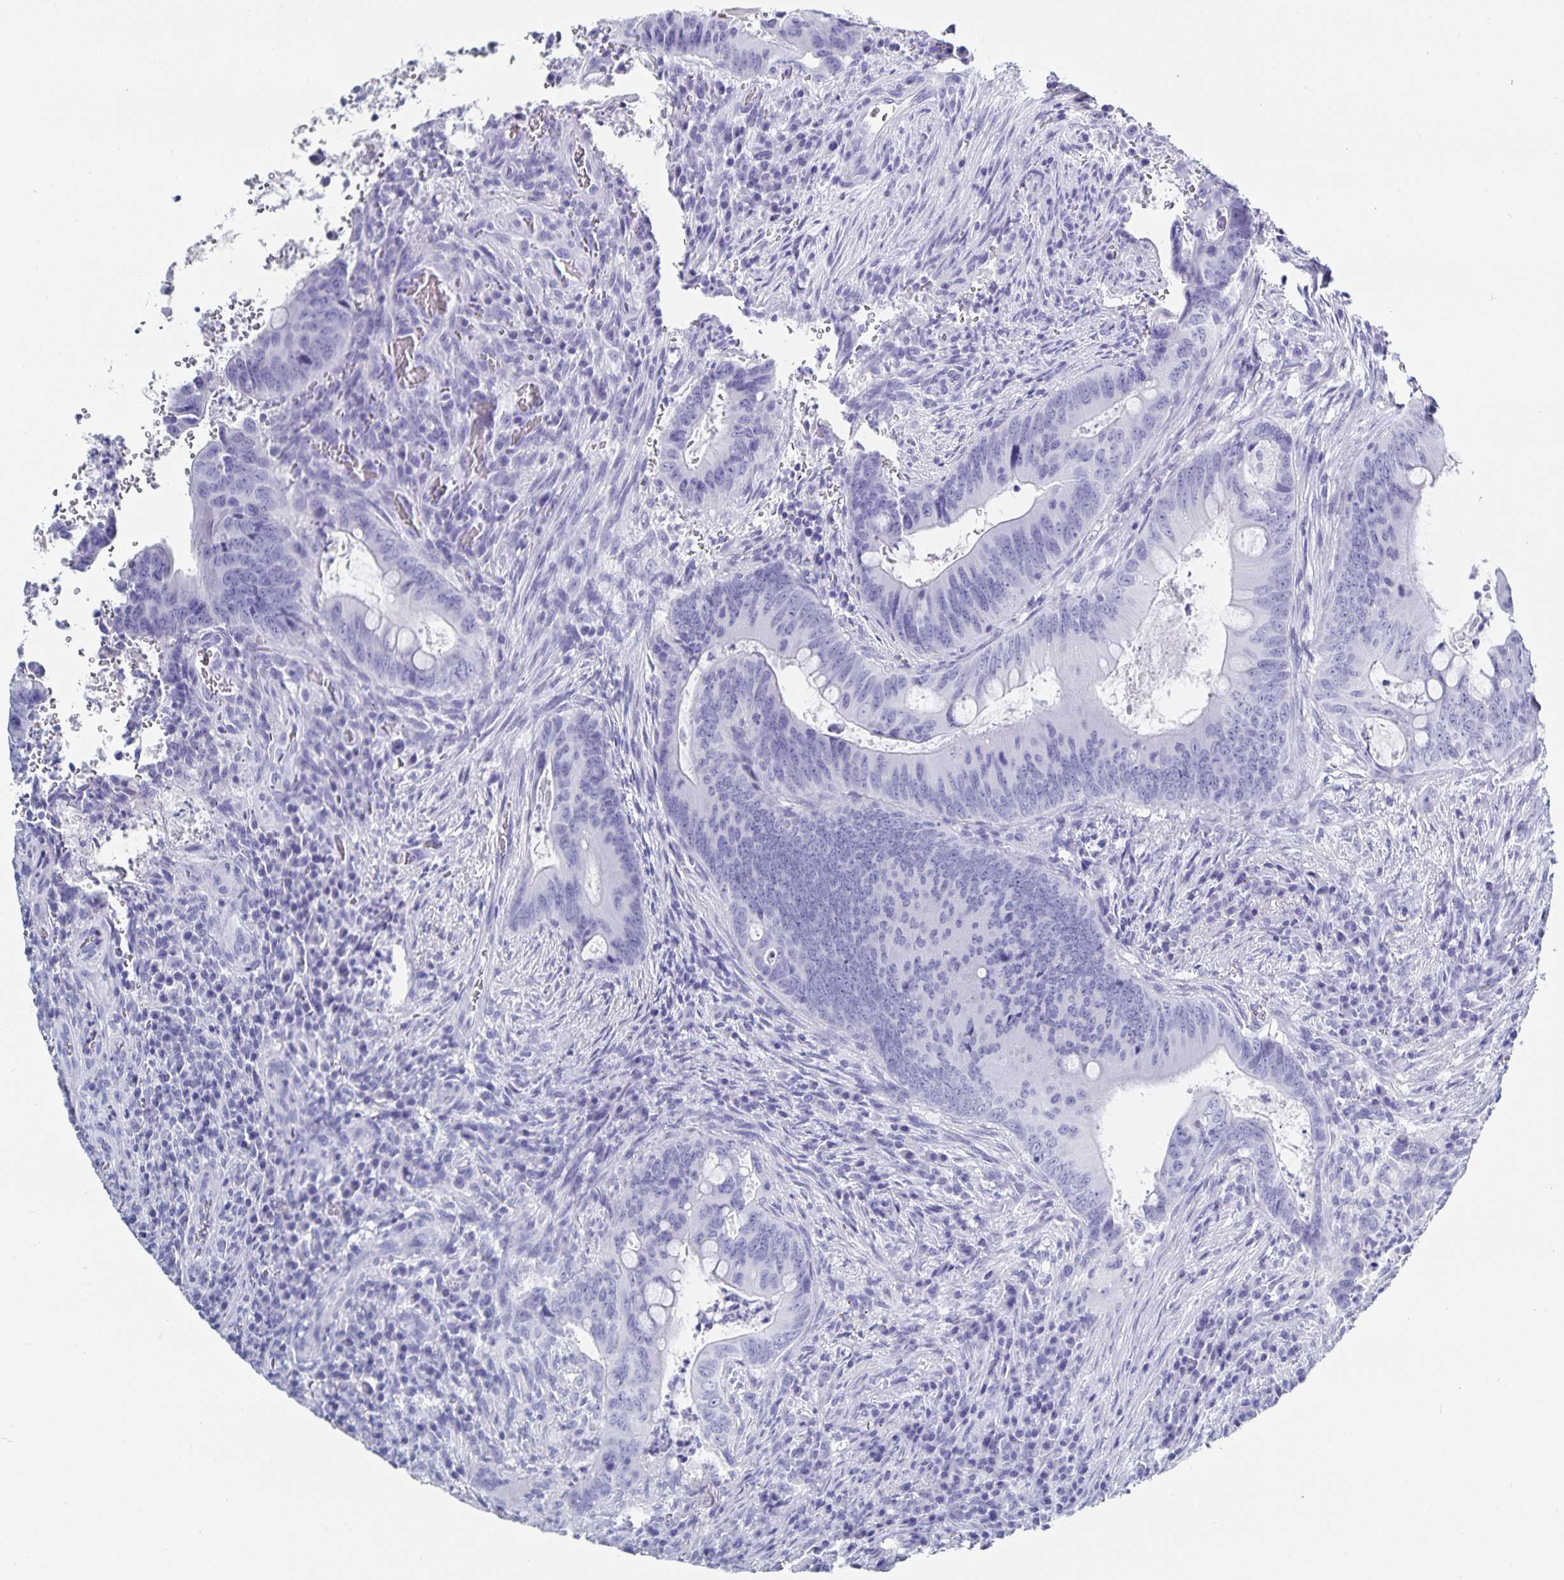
{"staining": {"intensity": "negative", "quantity": "none", "location": "none"}, "tissue": "colorectal cancer", "cell_type": "Tumor cells", "image_type": "cancer", "snomed": [{"axis": "morphology", "description": "Adenocarcinoma, NOS"}, {"axis": "topography", "description": "Colon"}], "caption": "Tumor cells show no significant positivity in colorectal cancer. (Brightfield microscopy of DAB immunohistochemistry (IHC) at high magnification).", "gene": "C19orf73", "patient": {"sex": "female", "age": 74}}